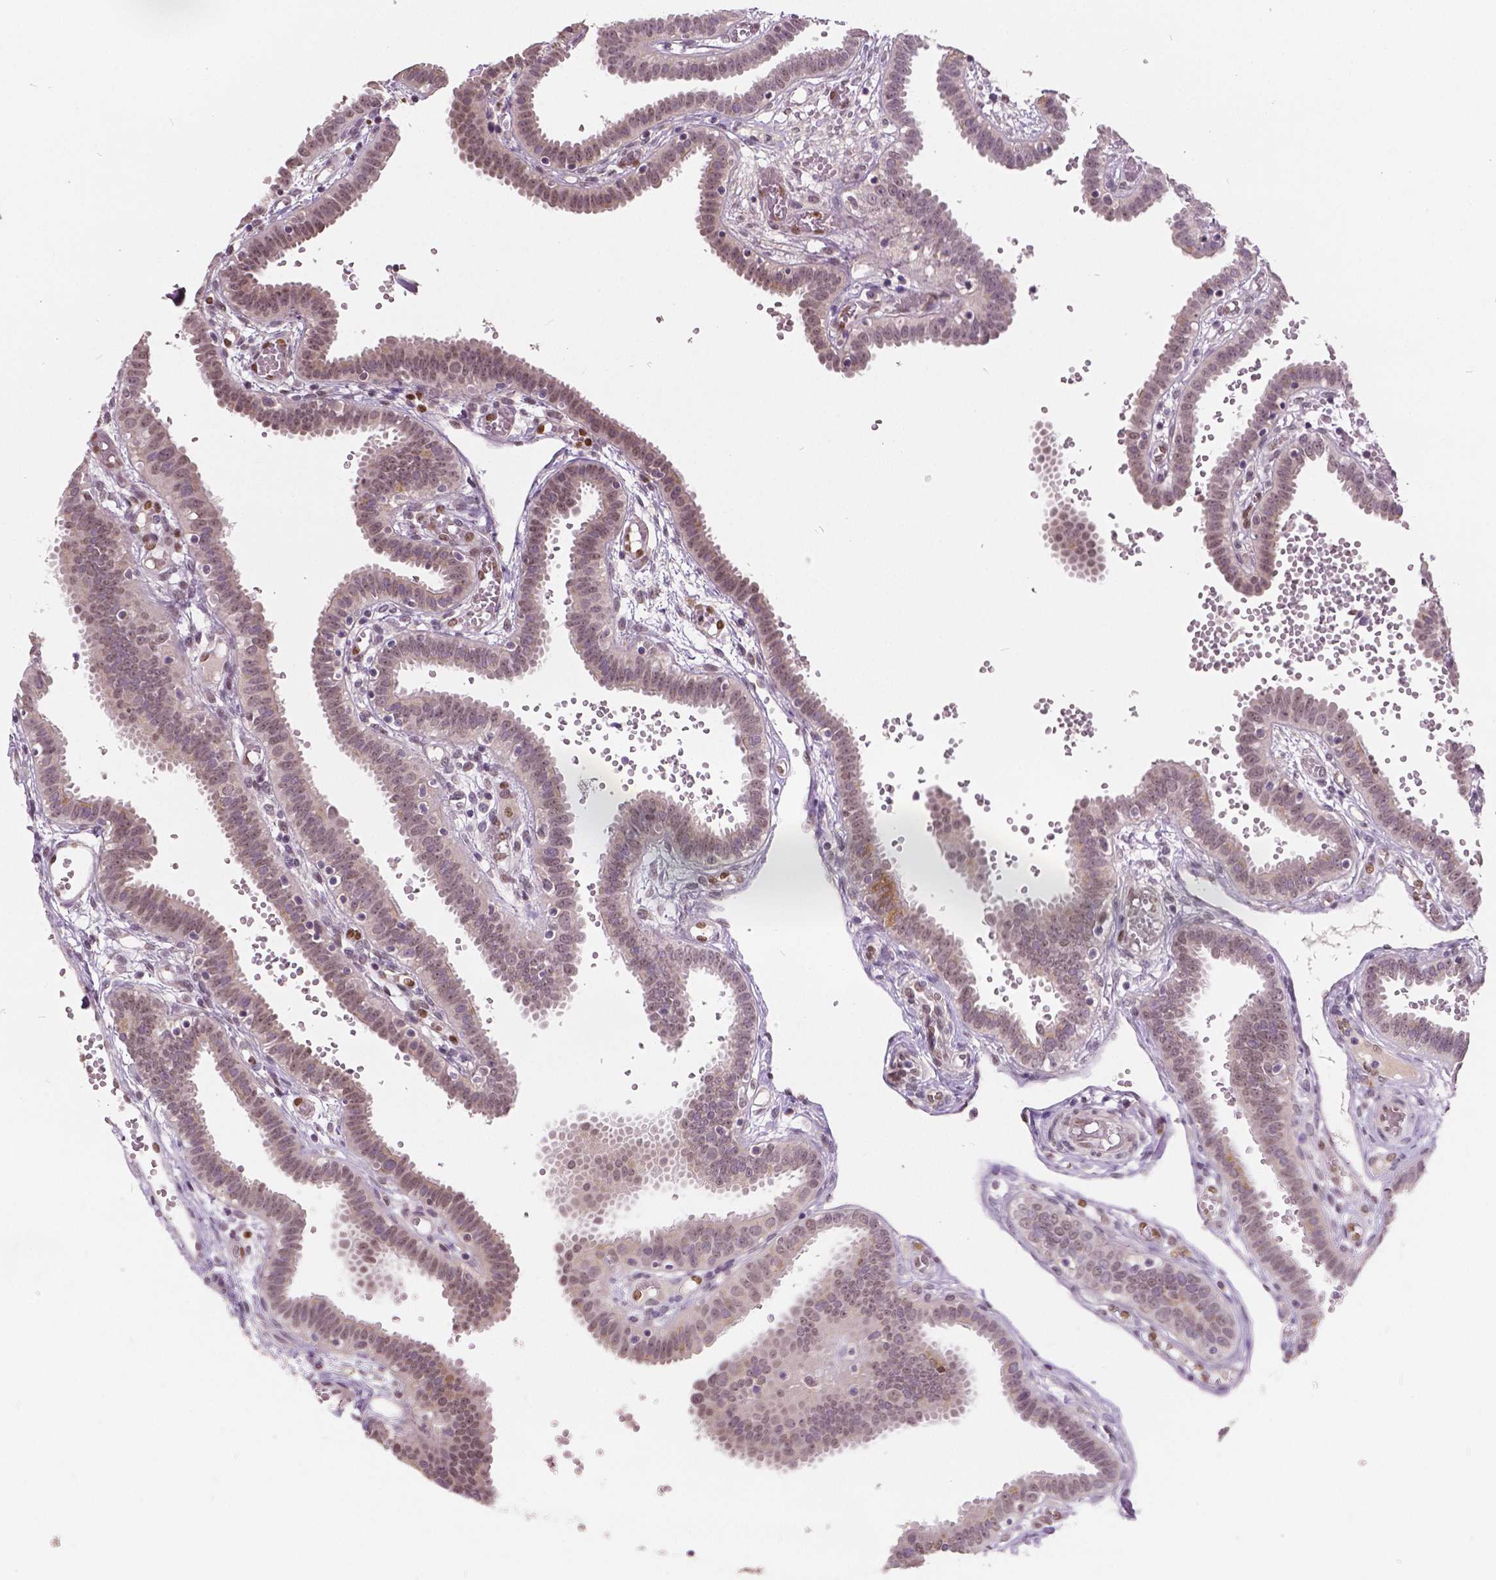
{"staining": {"intensity": "weak", "quantity": "<25%", "location": "nuclear"}, "tissue": "fallopian tube", "cell_type": "Glandular cells", "image_type": "normal", "snomed": [{"axis": "morphology", "description": "Normal tissue, NOS"}, {"axis": "topography", "description": "Fallopian tube"}], "caption": "Glandular cells show no significant staining in benign fallopian tube. Nuclei are stained in blue.", "gene": "HMBOX1", "patient": {"sex": "female", "age": 37}}